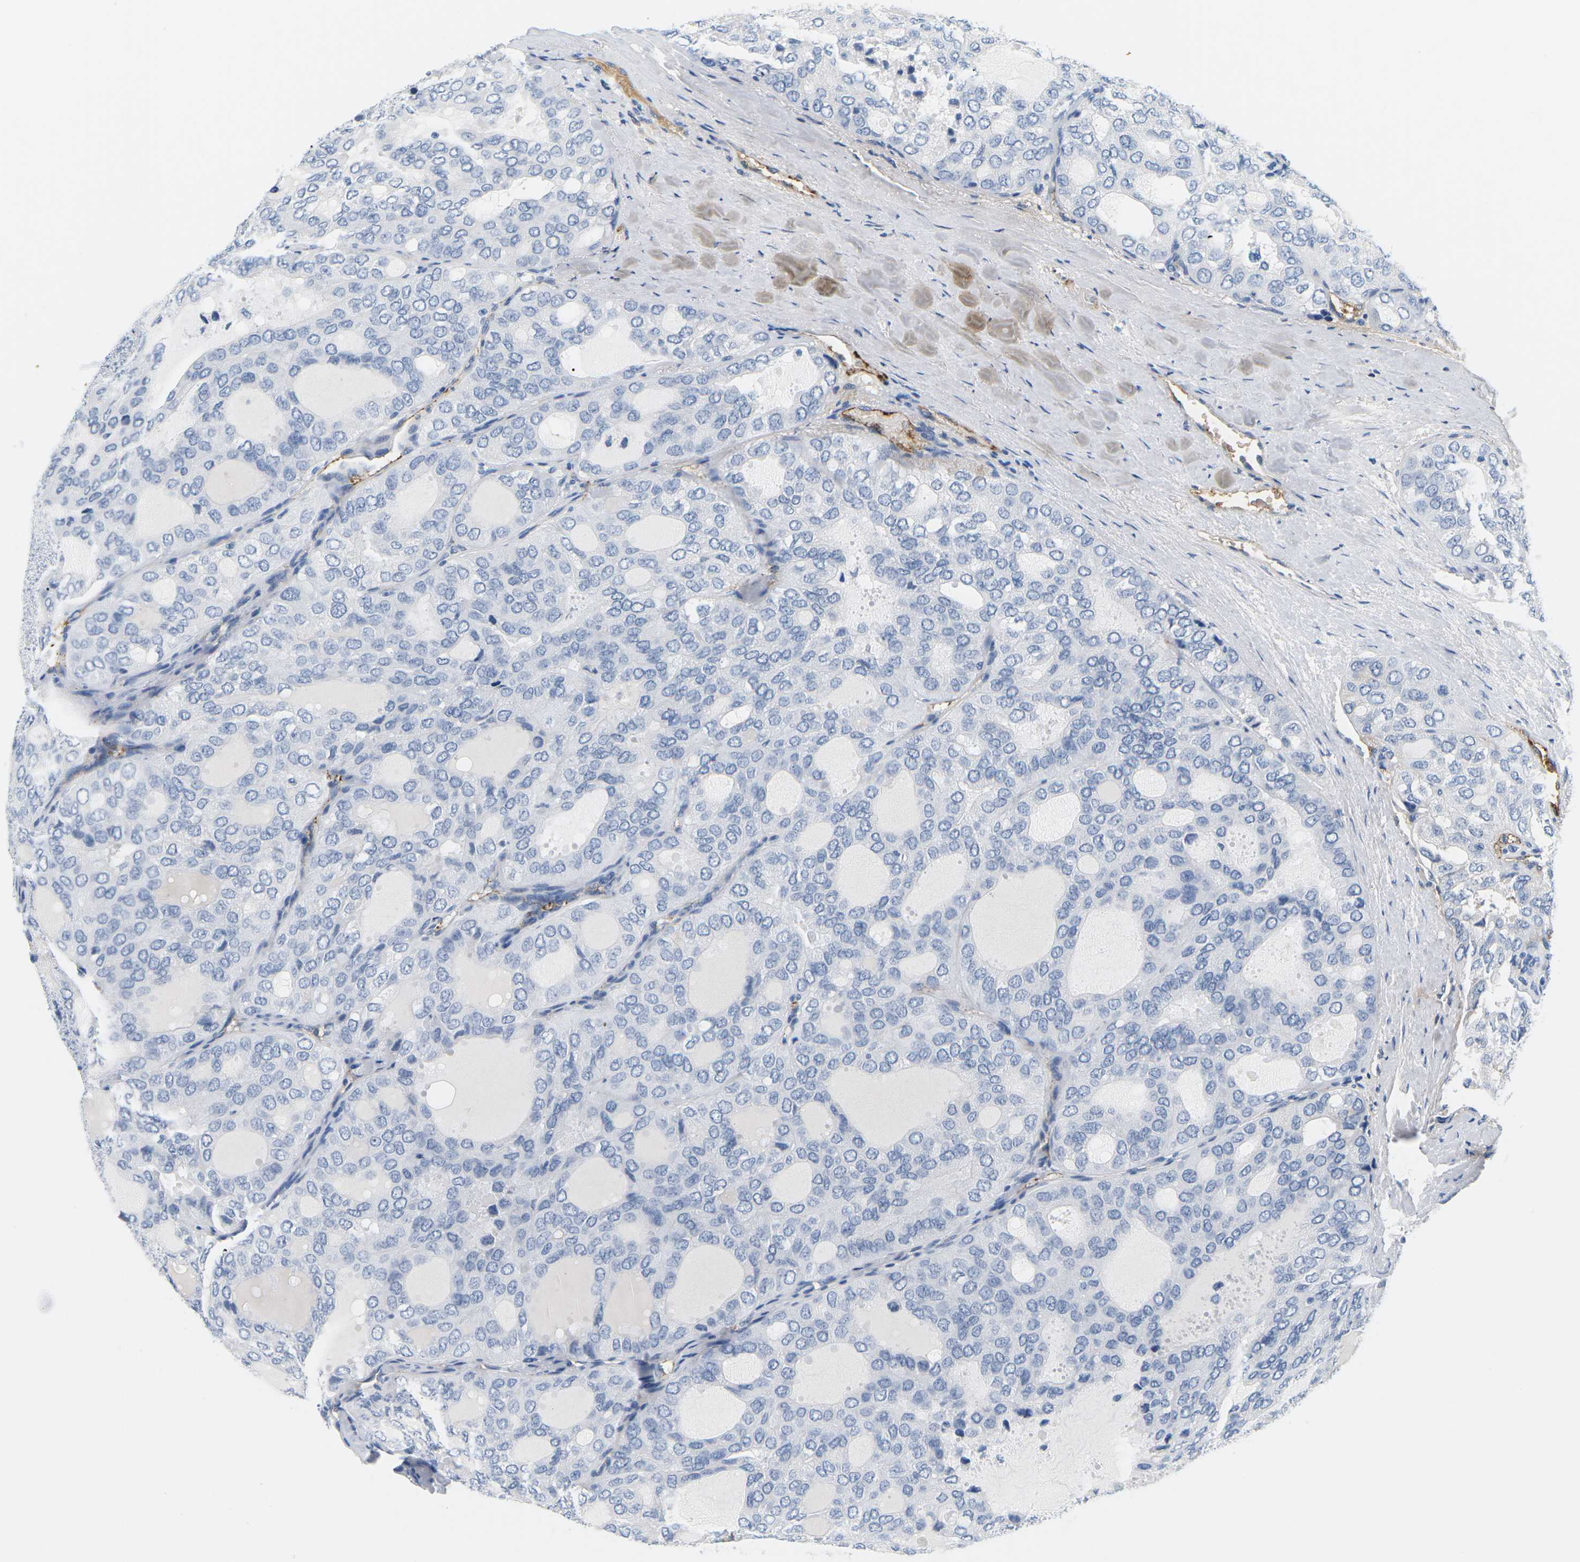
{"staining": {"intensity": "negative", "quantity": "none", "location": "none"}, "tissue": "thyroid cancer", "cell_type": "Tumor cells", "image_type": "cancer", "snomed": [{"axis": "morphology", "description": "Follicular adenoma carcinoma, NOS"}, {"axis": "topography", "description": "Thyroid gland"}], "caption": "Immunohistochemical staining of human thyroid cancer displays no significant positivity in tumor cells.", "gene": "APOB", "patient": {"sex": "male", "age": 75}}